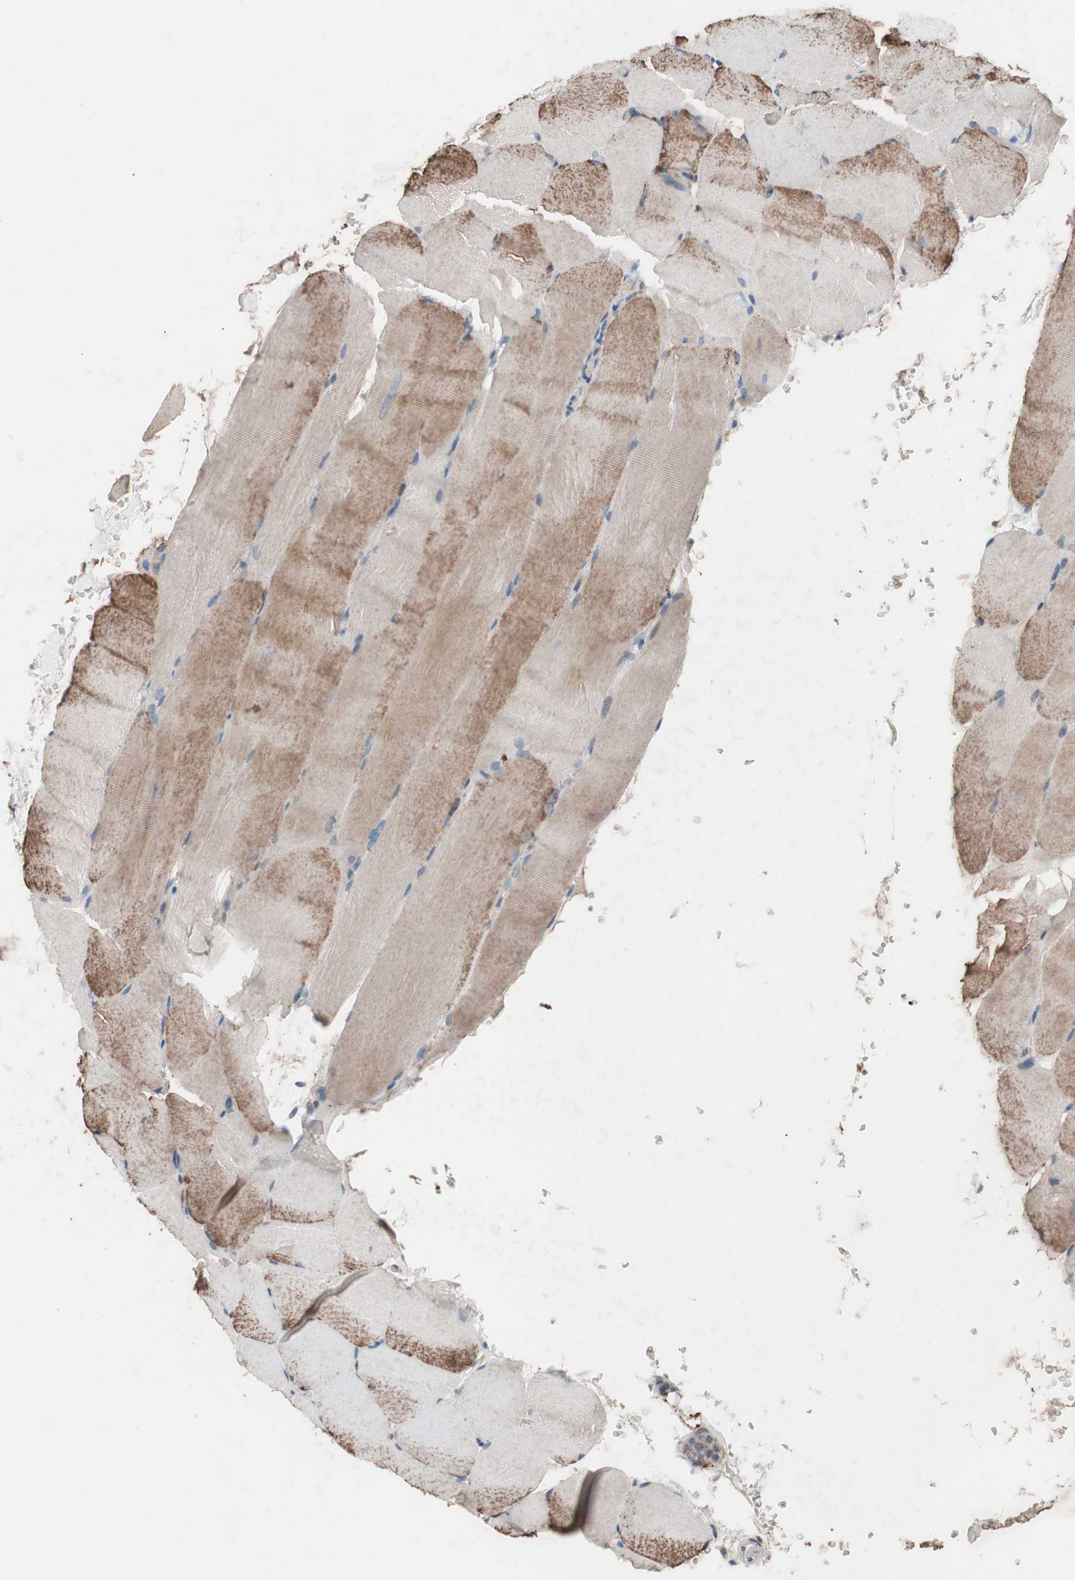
{"staining": {"intensity": "moderate", "quantity": "25%-75%", "location": "cytoplasmic/membranous"}, "tissue": "skeletal muscle", "cell_type": "Myocytes", "image_type": "normal", "snomed": [{"axis": "morphology", "description": "Normal tissue, NOS"}, {"axis": "topography", "description": "Skeletal muscle"}, {"axis": "topography", "description": "Parathyroid gland"}], "caption": "IHC of unremarkable human skeletal muscle displays medium levels of moderate cytoplasmic/membranous positivity in approximately 25%-75% of myocytes.", "gene": "GRB7", "patient": {"sex": "female", "age": 37}}